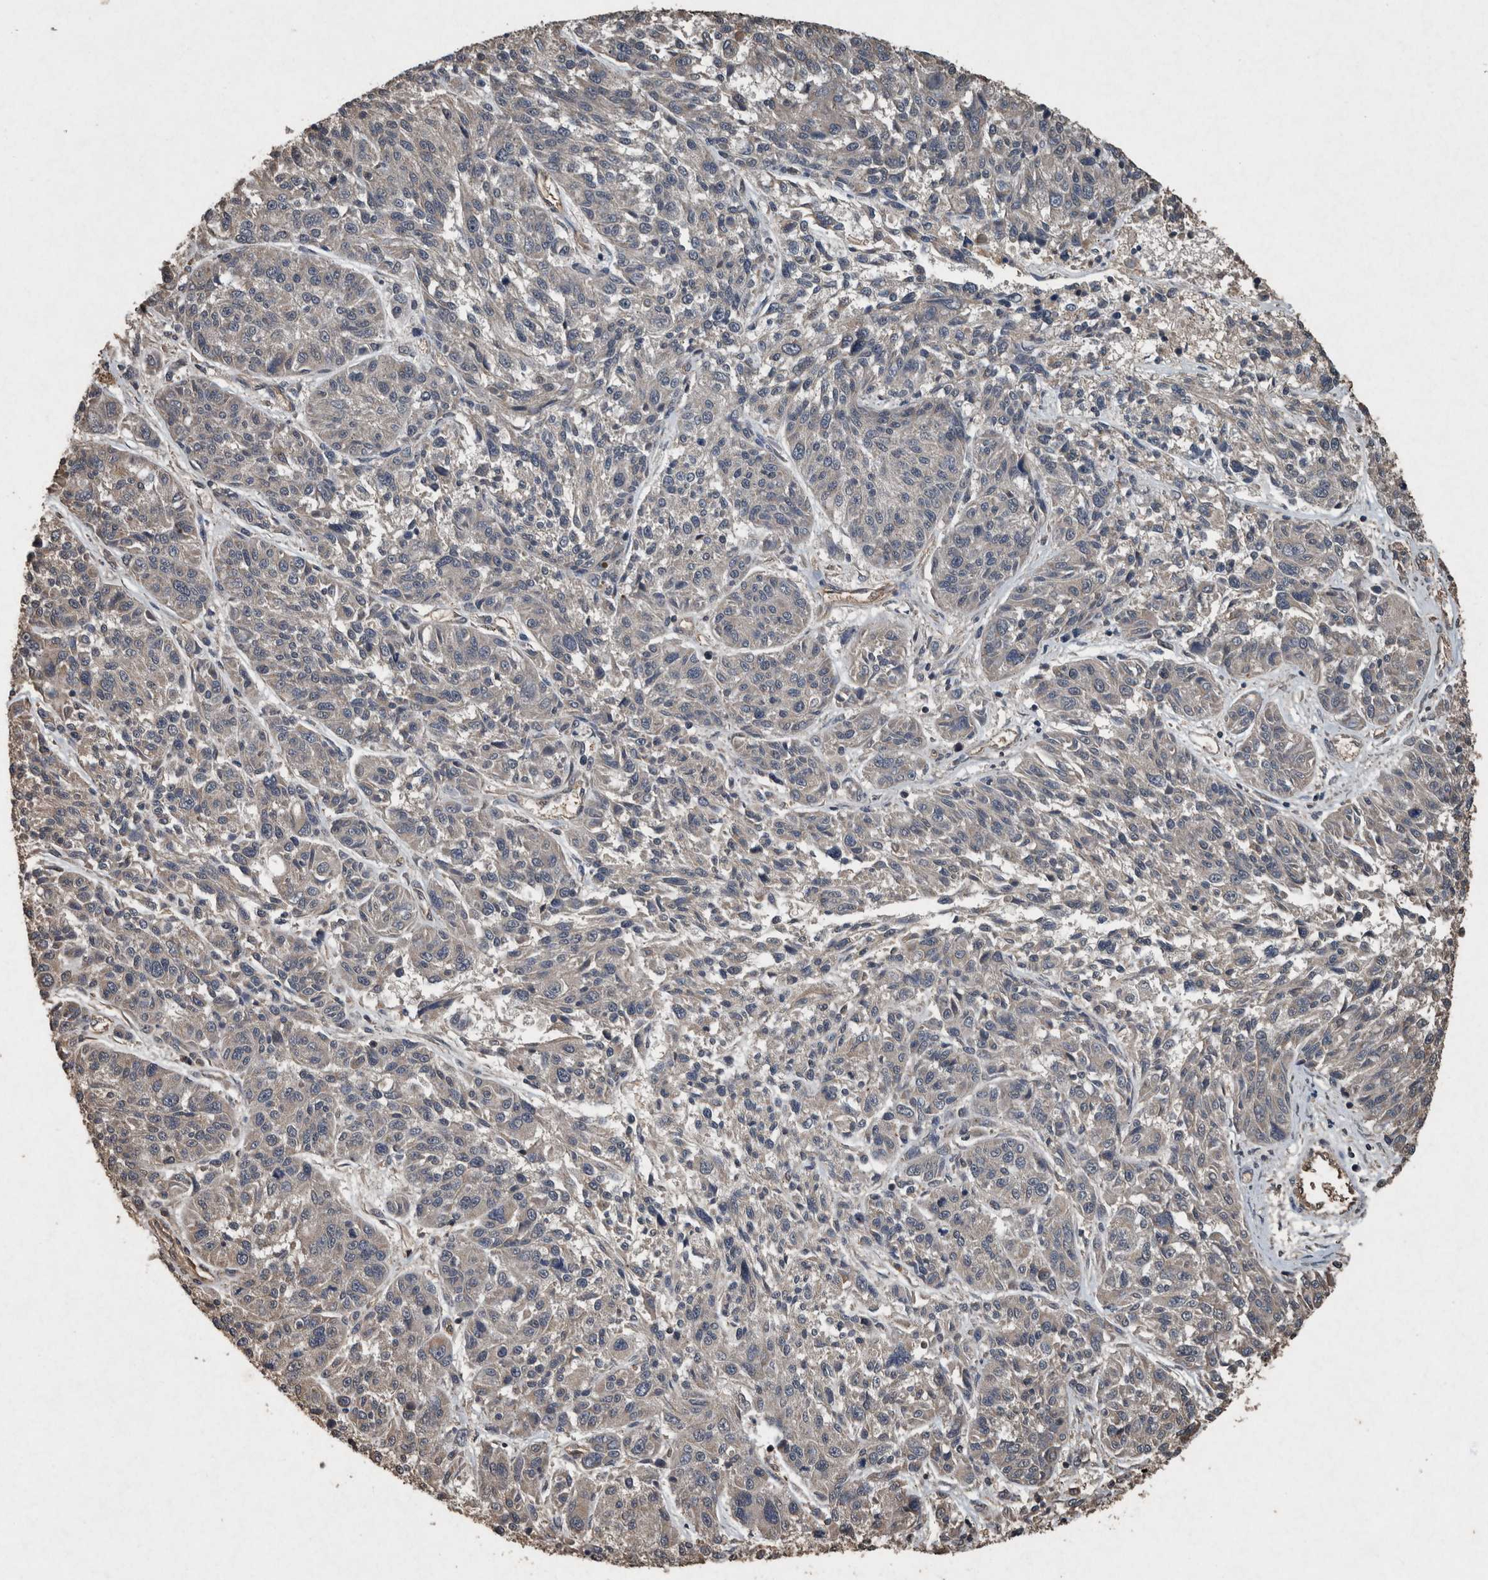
{"staining": {"intensity": "negative", "quantity": "none", "location": "none"}, "tissue": "melanoma", "cell_type": "Tumor cells", "image_type": "cancer", "snomed": [{"axis": "morphology", "description": "Malignant melanoma, NOS"}, {"axis": "topography", "description": "Skin"}], "caption": "Immunohistochemistry (IHC) photomicrograph of malignant melanoma stained for a protein (brown), which shows no expression in tumor cells. (DAB immunohistochemistry visualized using brightfield microscopy, high magnification).", "gene": "FGFRL1", "patient": {"sex": "male", "age": 53}}